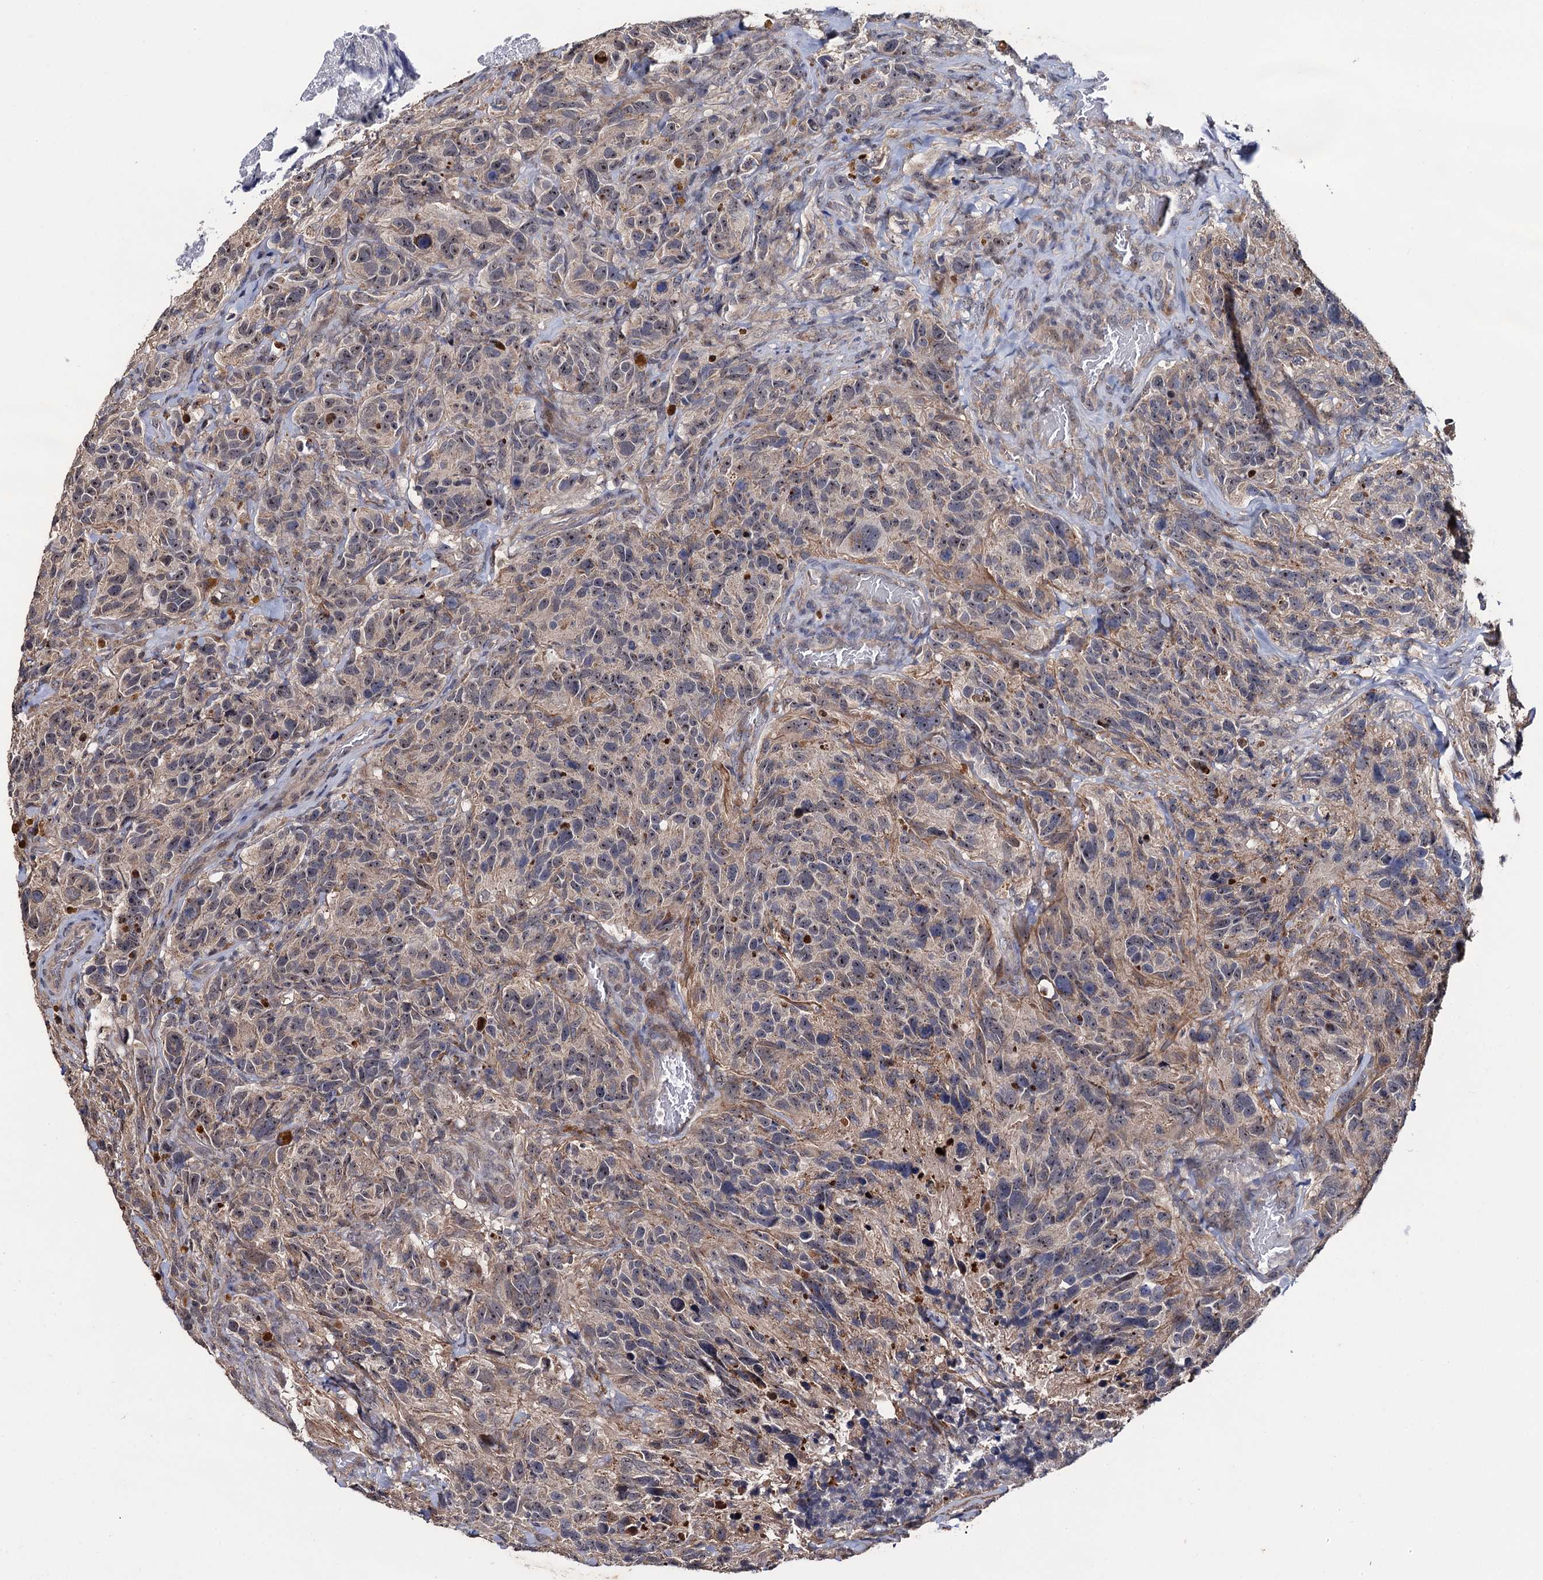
{"staining": {"intensity": "weak", "quantity": "25%-75%", "location": "cytoplasmic/membranous,nuclear"}, "tissue": "glioma", "cell_type": "Tumor cells", "image_type": "cancer", "snomed": [{"axis": "morphology", "description": "Glioma, malignant, High grade"}, {"axis": "topography", "description": "Brain"}], "caption": "Protein staining exhibits weak cytoplasmic/membranous and nuclear positivity in approximately 25%-75% of tumor cells in high-grade glioma (malignant). (DAB (3,3'-diaminobenzidine) IHC with brightfield microscopy, high magnification).", "gene": "LRRC63", "patient": {"sex": "male", "age": 69}}